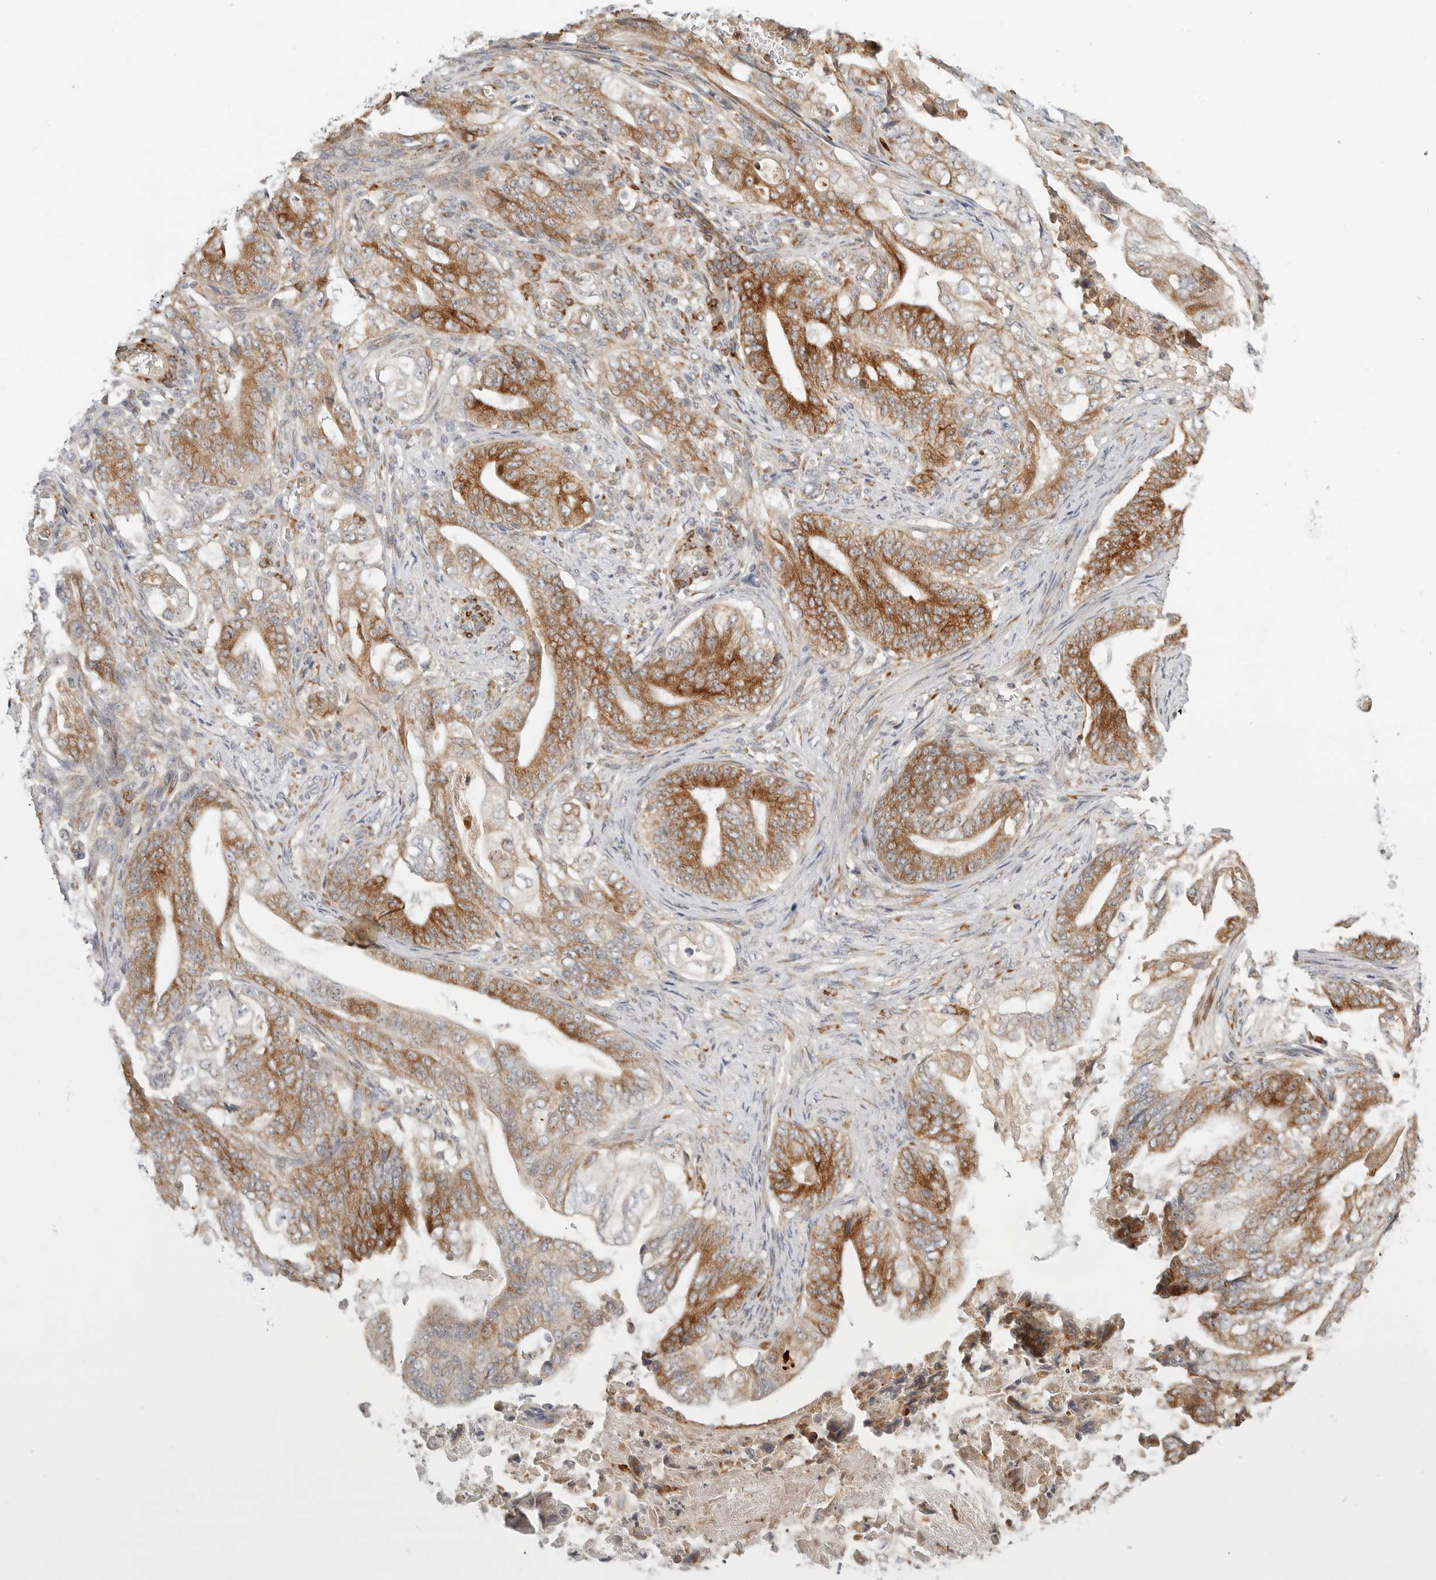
{"staining": {"intensity": "strong", "quantity": "25%-75%", "location": "cytoplasmic/membranous"}, "tissue": "stomach cancer", "cell_type": "Tumor cells", "image_type": "cancer", "snomed": [{"axis": "morphology", "description": "Adenocarcinoma, NOS"}, {"axis": "topography", "description": "Stomach"}], "caption": "Stomach adenocarcinoma stained with a protein marker shows strong staining in tumor cells.", "gene": "C1QTNF1", "patient": {"sex": "female", "age": 73}}